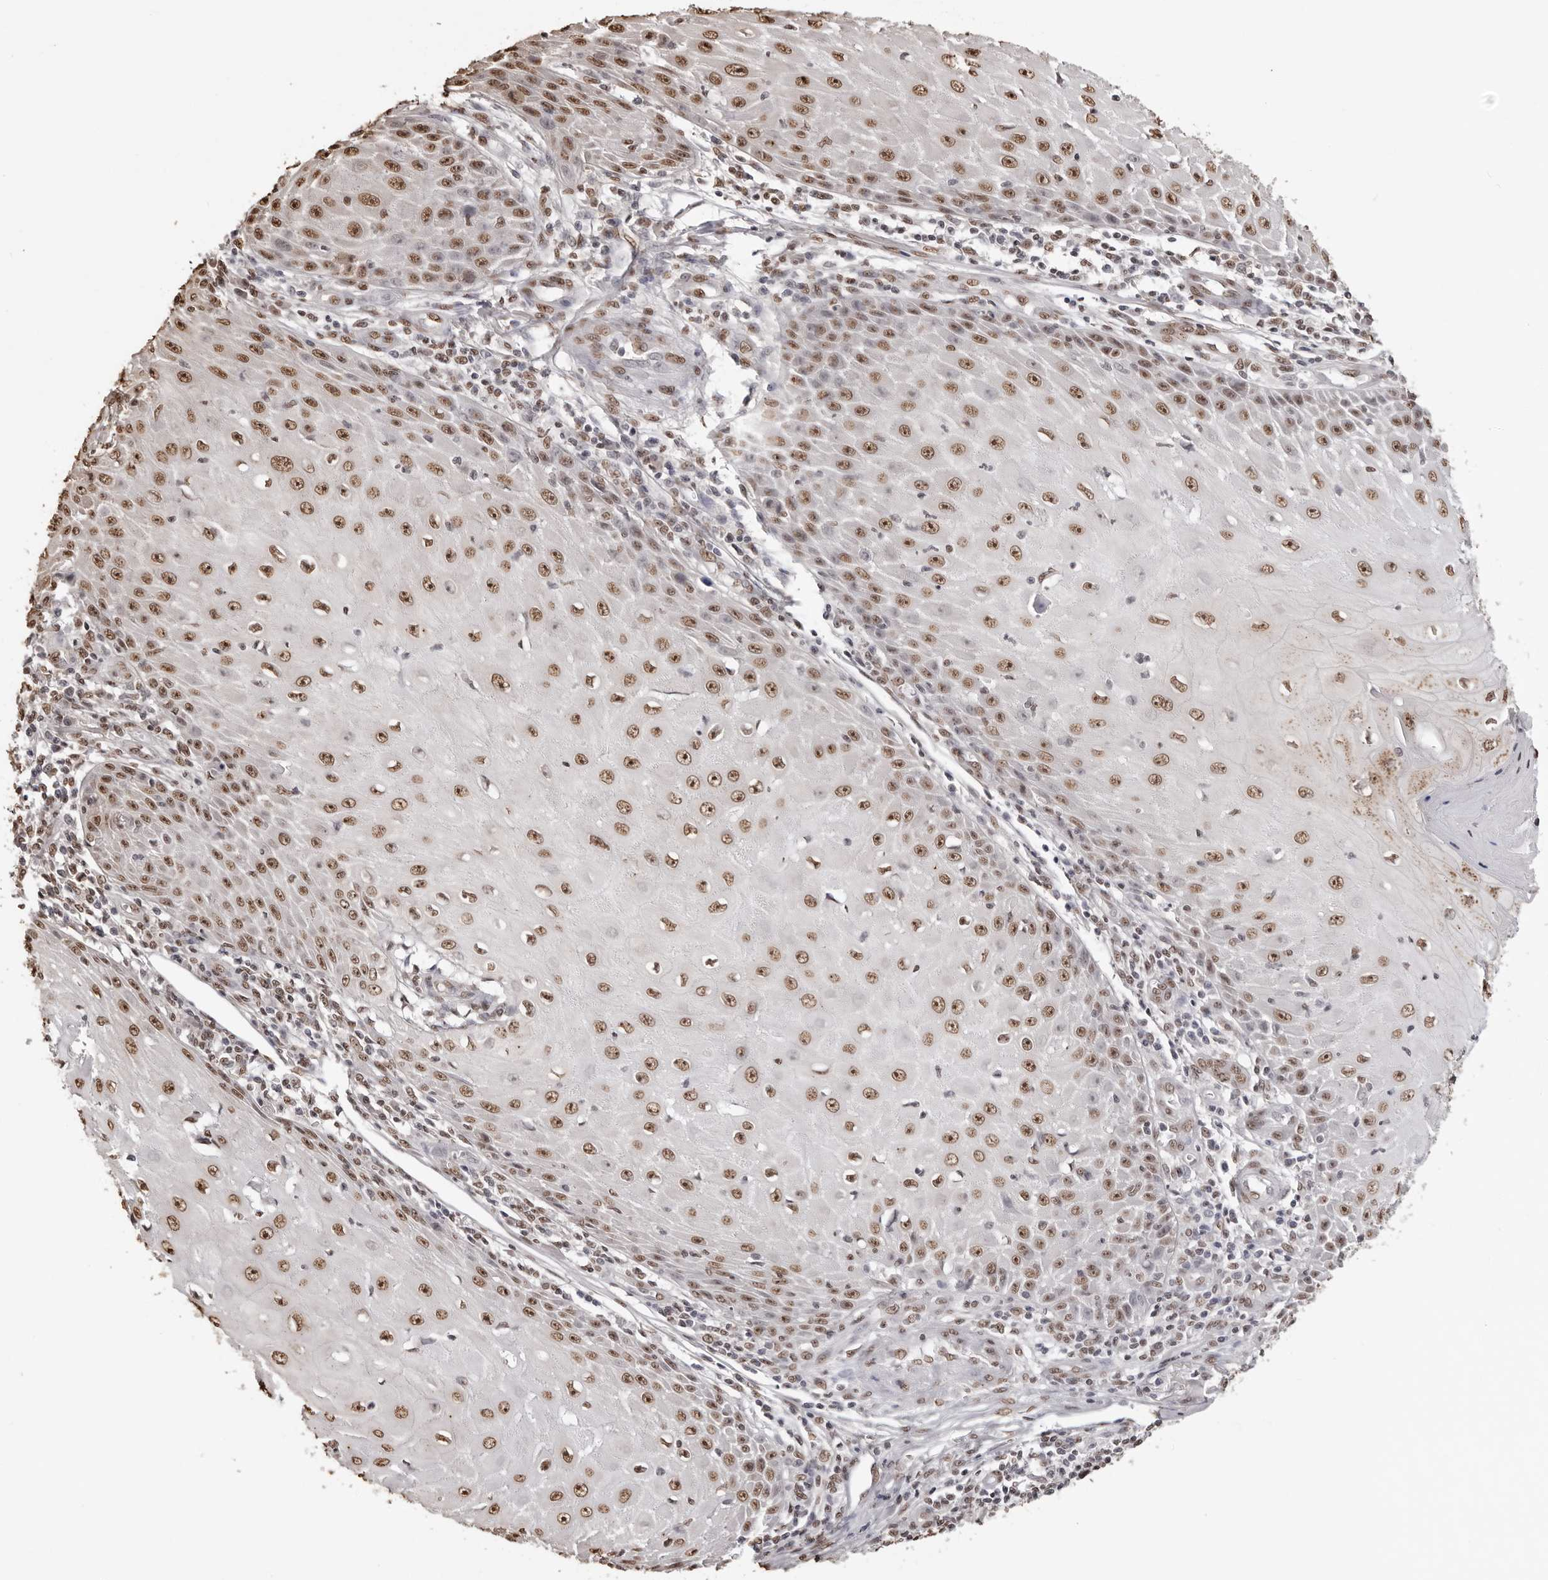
{"staining": {"intensity": "moderate", "quantity": ">75%", "location": "nuclear"}, "tissue": "skin cancer", "cell_type": "Tumor cells", "image_type": "cancer", "snomed": [{"axis": "morphology", "description": "Squamous cell carcinoma, NOS"}, {"axis": "topography", "description": "Skin"}], "caption": "A micrograph of skin cancer stained for a protein reveals moderate nuclear brown staining in tumor cells. (IHC, brightfield microscopy, high magnification).", "gene": "OLIG3", "patient": {"sex": "female", "age": 73}}